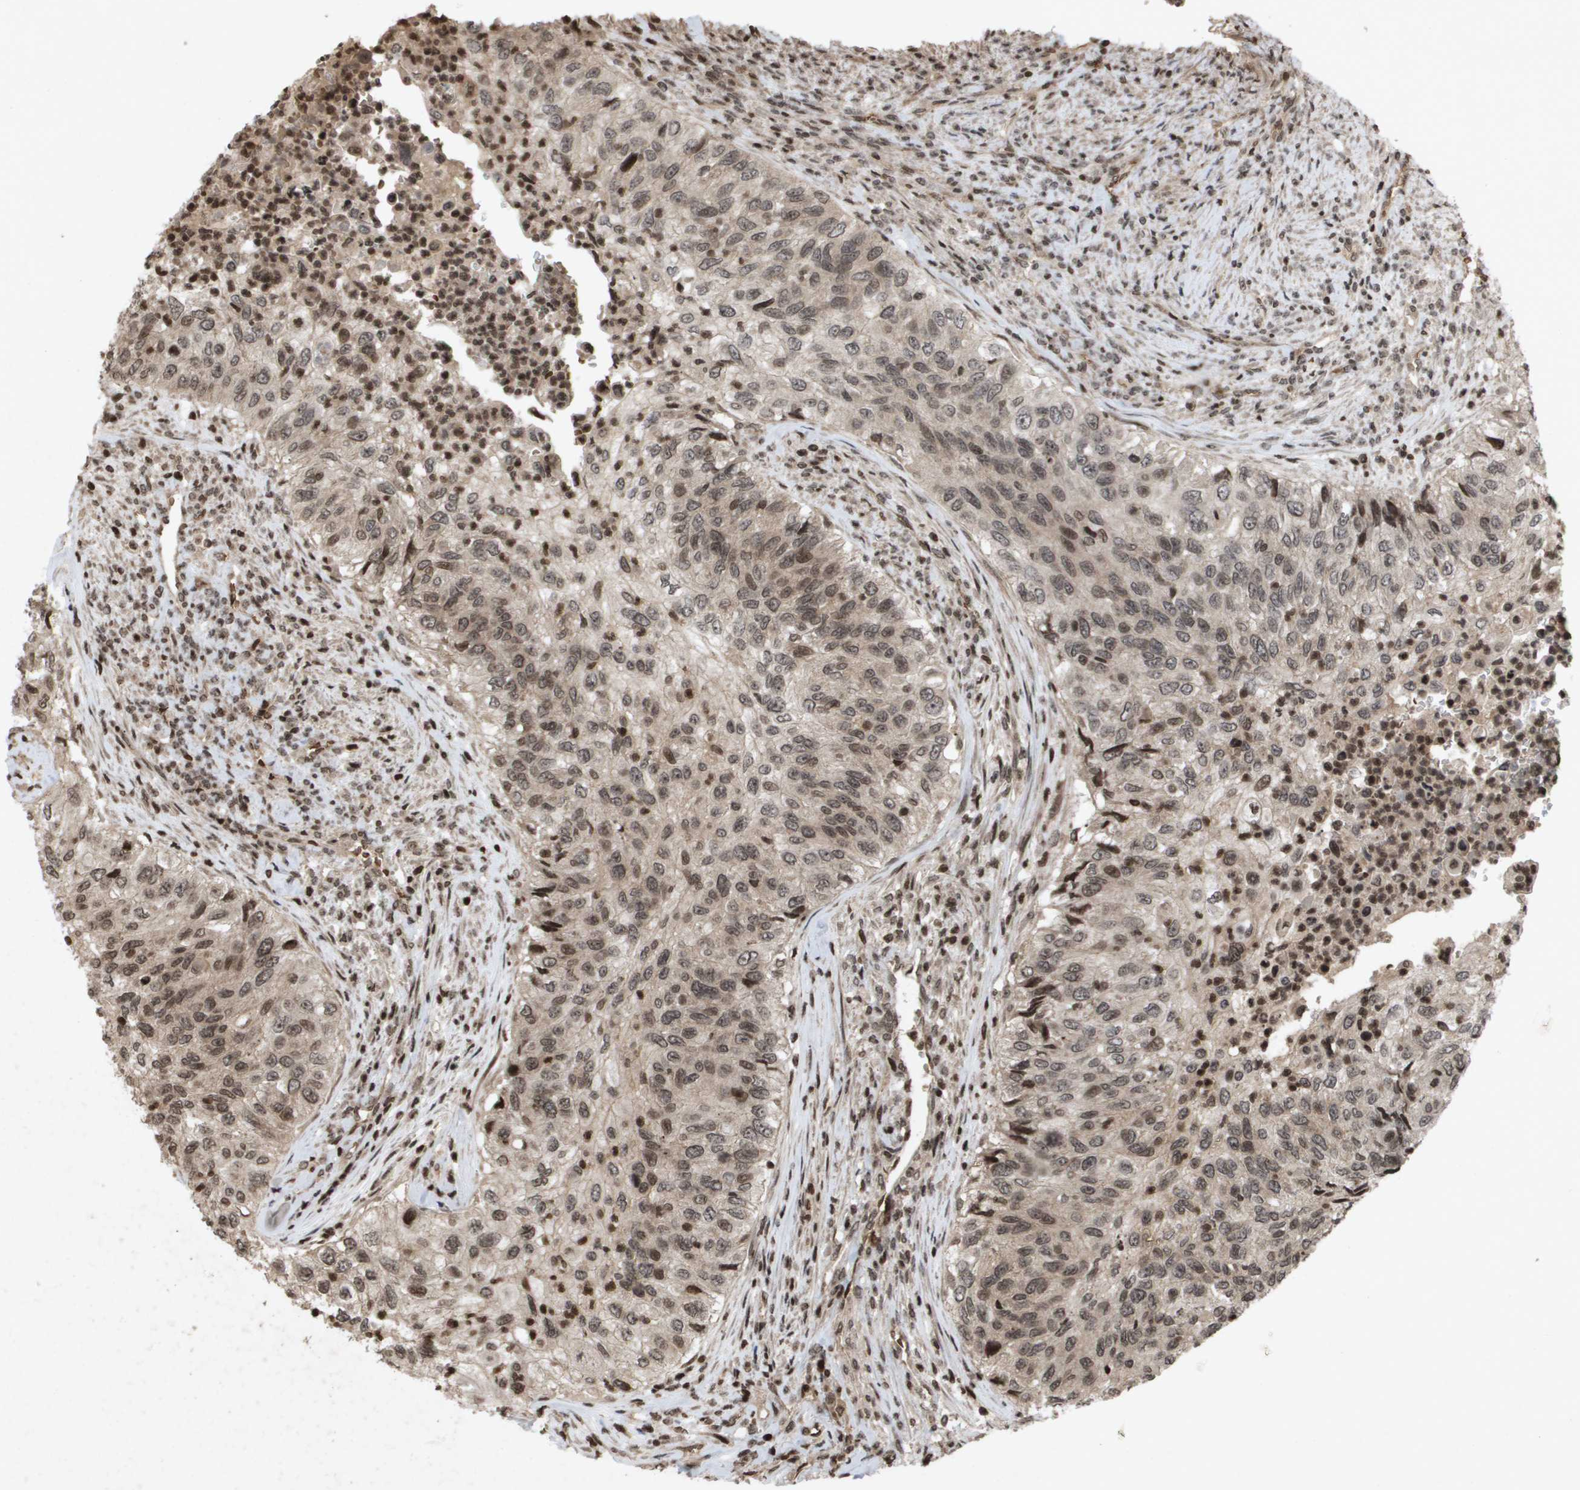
{"staining": {"intensity": "weak", "quantity": ">75%", "location": "cytoplasmic/membranous"}, "tissue": "urothelial cancer", "cell_type": "Tumor cells", "image_type": "cancer", "snomed": [{"axis": "morphology", "description": "Urothelial carcinoma, High grade"}, {"axis": "topography", "description": "Urinary bladder"}], "caption": "Weak cytoplasmic/membranous expression for a protein is seen in approximately >75% of tumor cells of urothelial cancer using immunohistochemistry.", "gene": "HSPA6", "patient": {"sex": "female", "age": 60}}